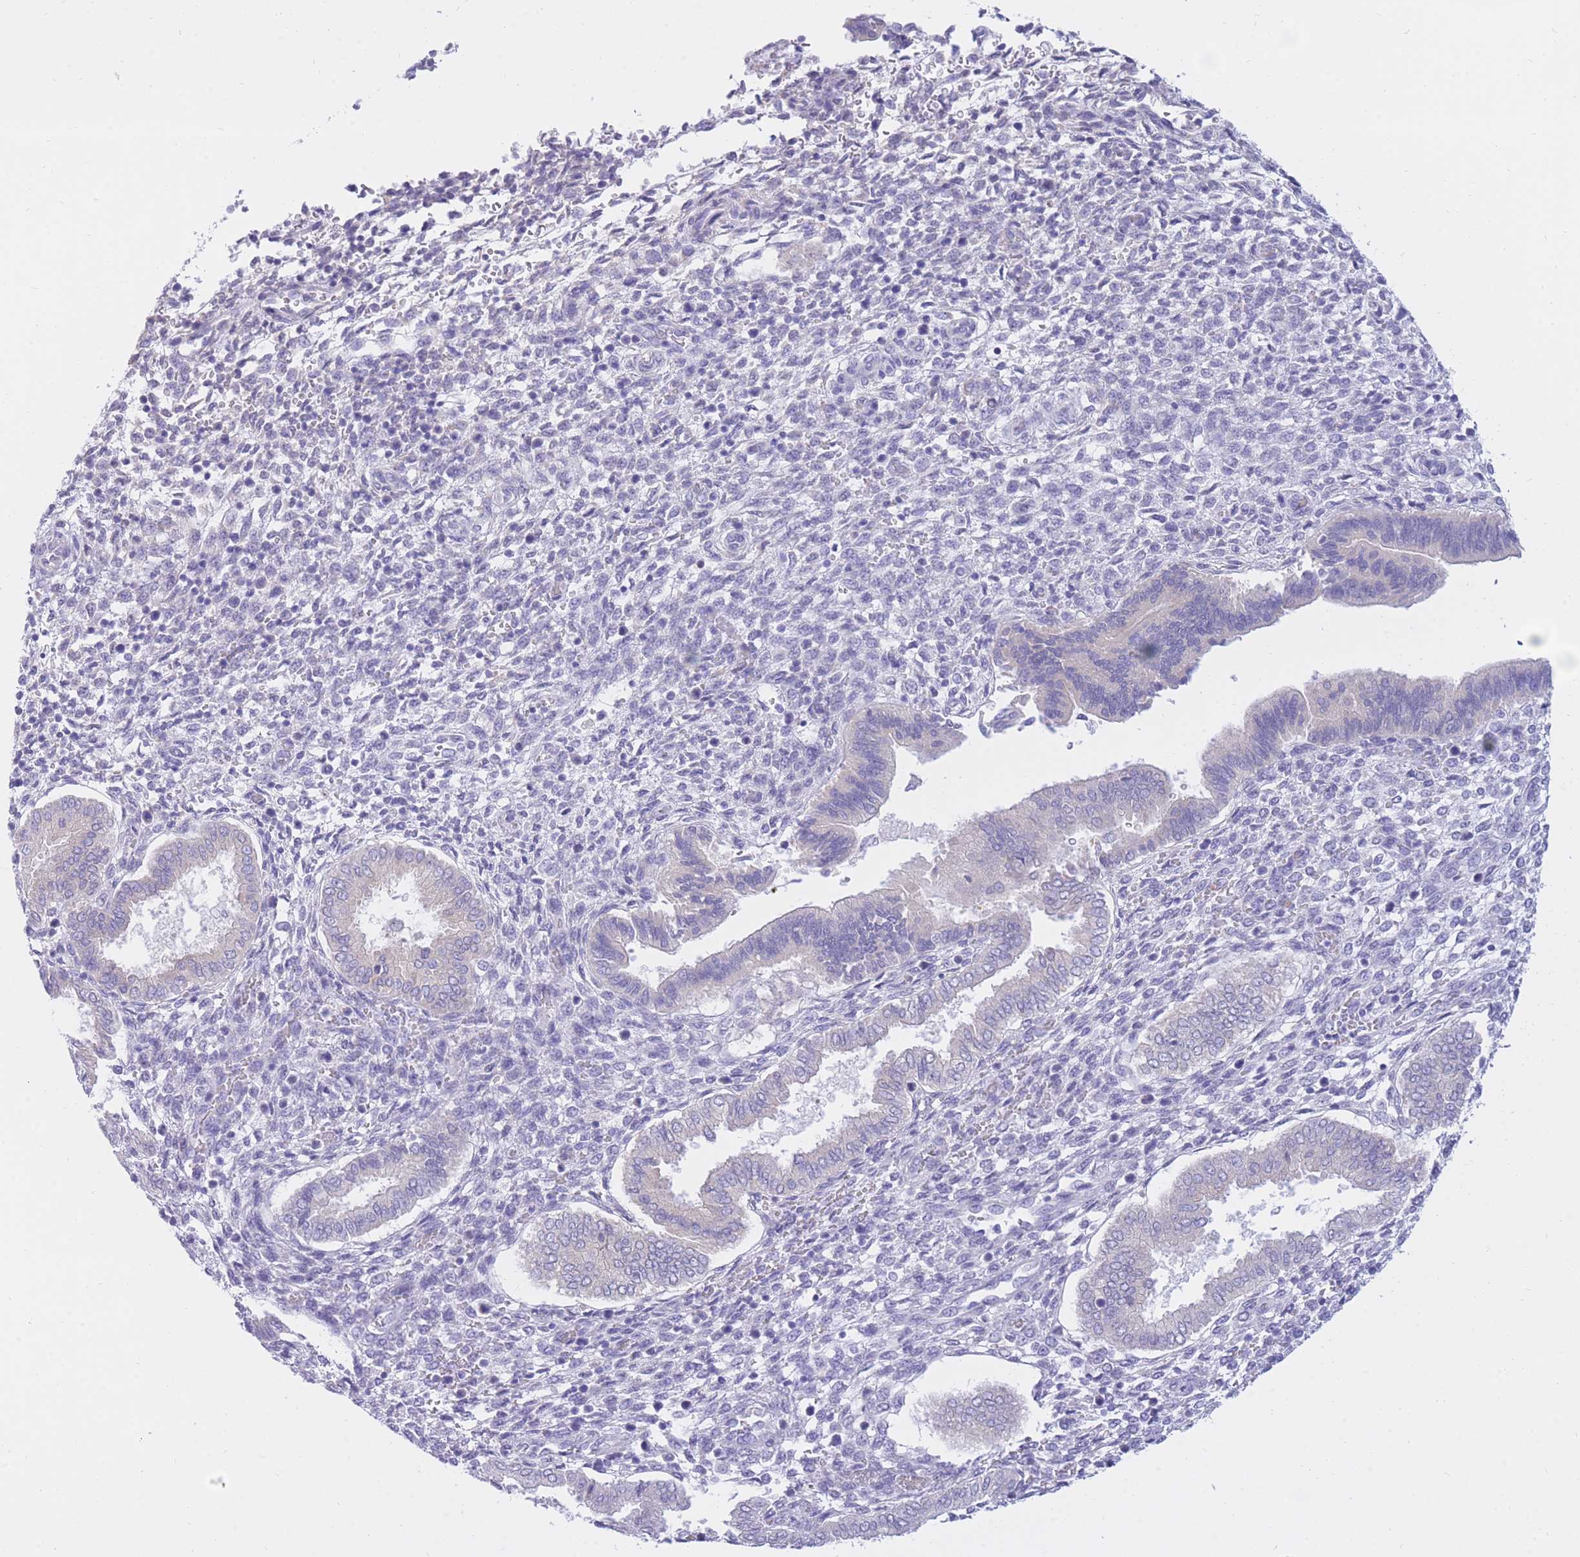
{"staining": {"intensity": "negative", "quantity": "none", "location": "none"}, "tissue": "endometrium", "cell_type": "Cells in endometrial stroma", "image_type": "normal", "snomed": [{"axis": "morphology", "description": "Normal tissue, NOS"}, {"axis": "topography", "description": "Endometrium"}], "caption": "Histopathology image shows no significant protein expression in cells in endometrial stroma of normal endometrium. Nuclei are stained in blue.", "gene": "SSUH2", "patient": {"sex": "female", "age": 24}}